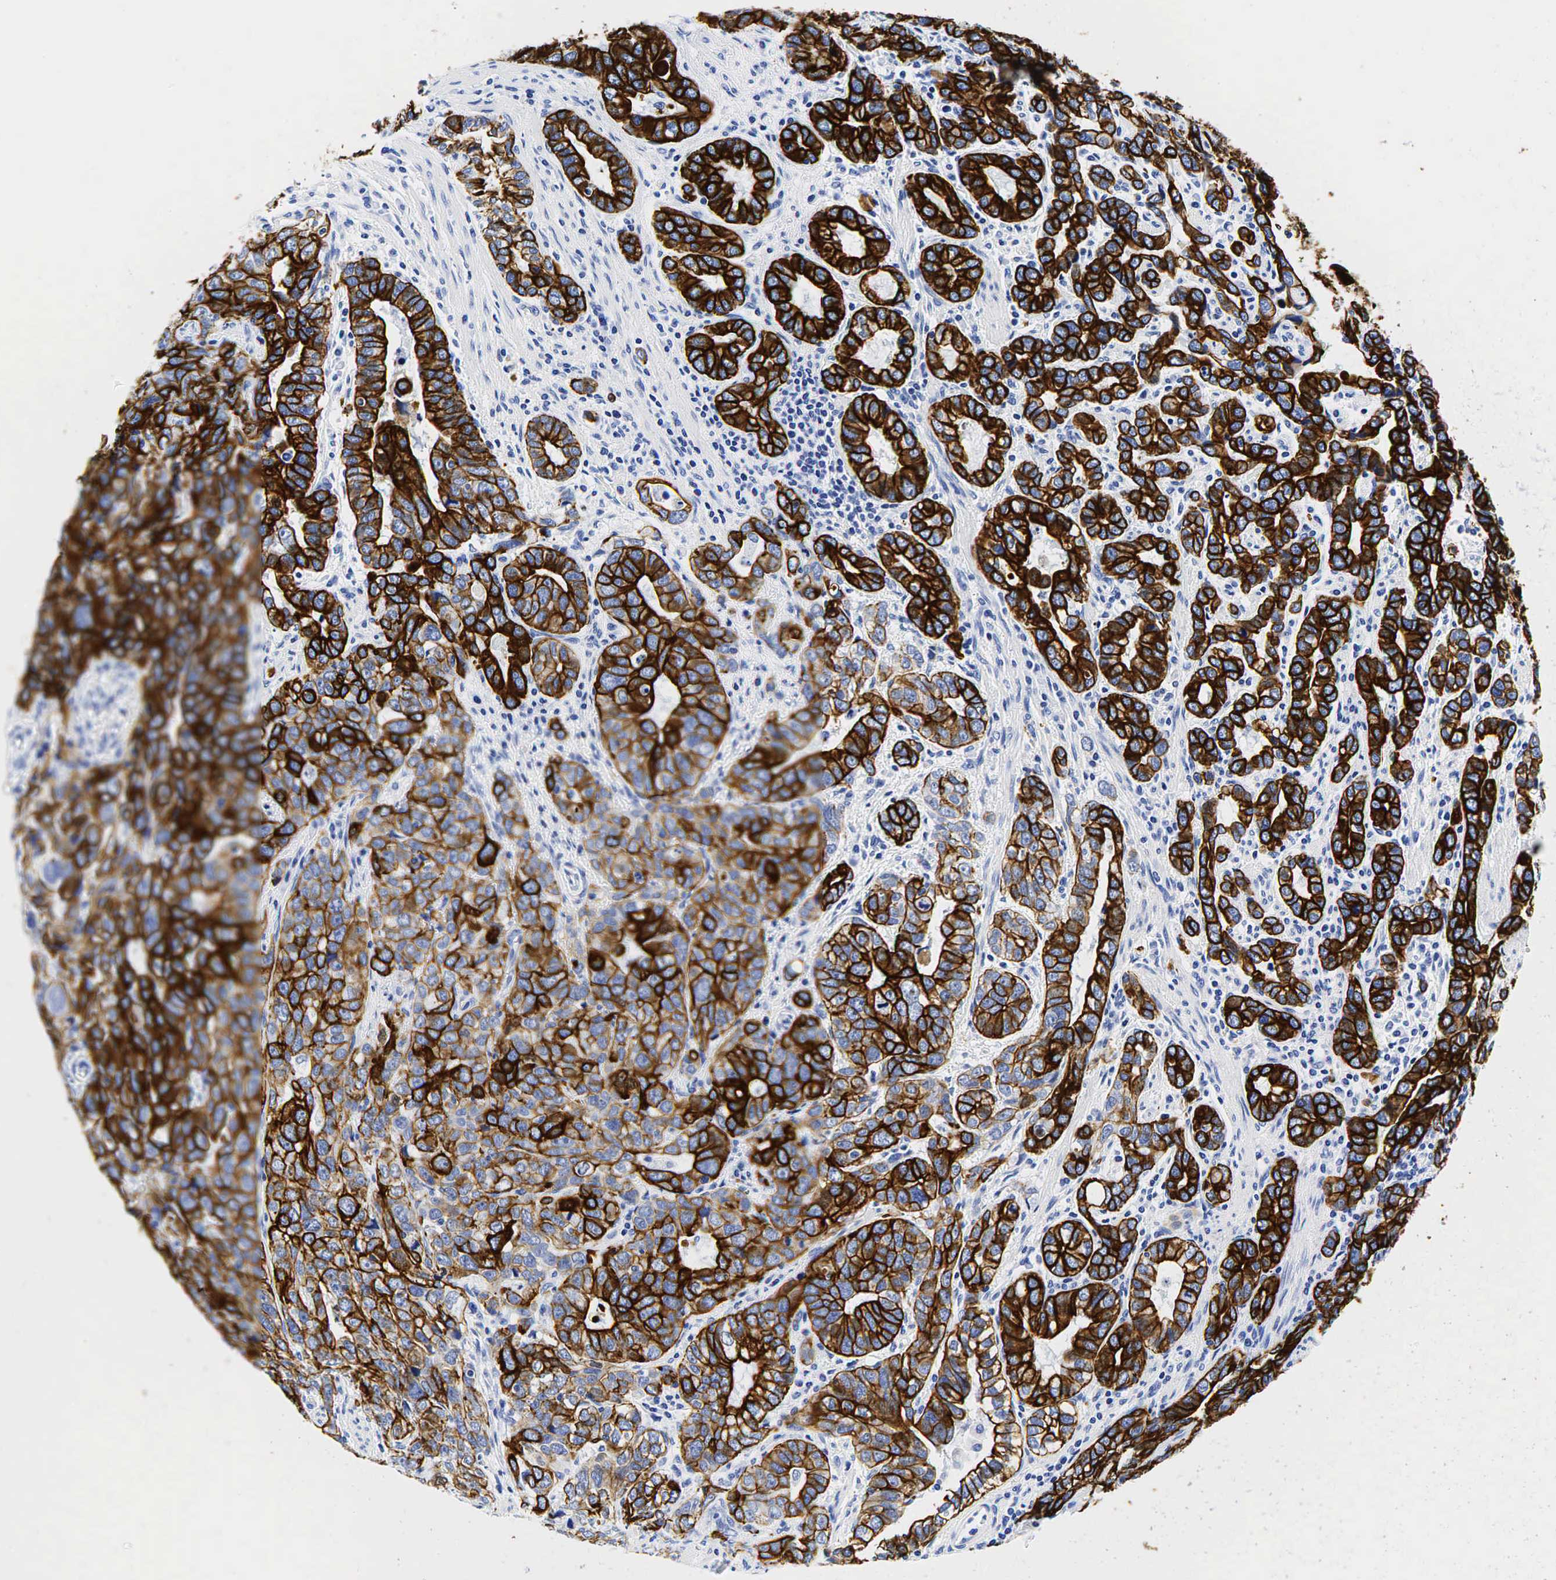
{"staining": {"intensity": "strong", "quantity": ">75%", "location": "cytoplasmic/membranous"}, "tissue": "stomach cancer", "cell_type": "Tumor cells", "image_type": "cancer", "snomed": [{"axis": "morphology", "description": "Adenocarcinoma, NOS"}, {"axis": "topography", "description": "Stomach, upper"}], "caption": "IHC photomicrograph of neoplastic tissue: human stomach cancer (adenocarcinoma) stained using IHC exhibits high levels of strong protein expression localized specifically in the cytoplasmic/membranous of tumor cells, appearing as a cytoplasmic/membranous brown color.", "gene": "KRT19", "patient": {"sex": "male", "age": 76}}